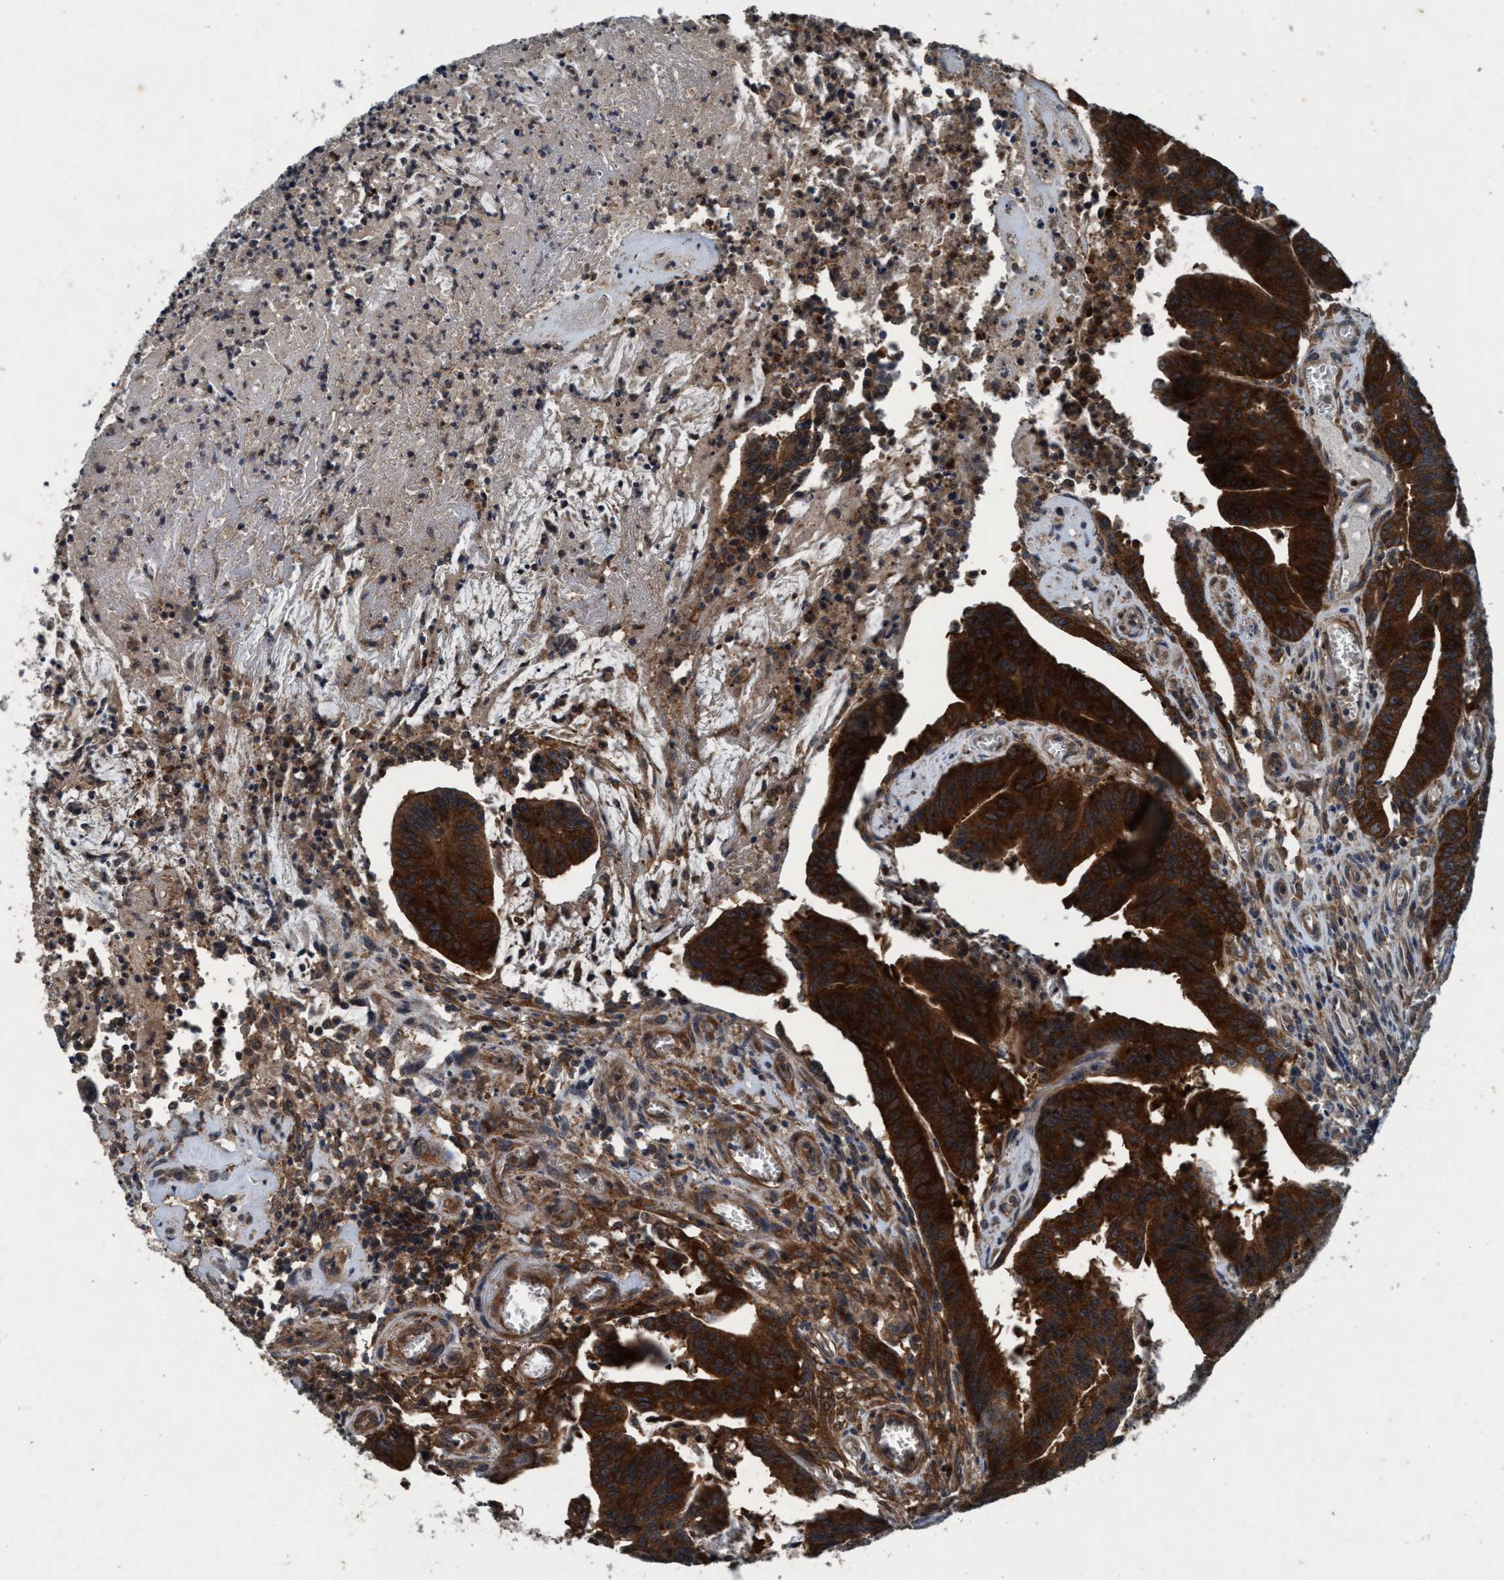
{"staining": {"intensity": "strong", "quantity": ">75%", "location": "cytoplasmic/membranous"}, "tissue": "colorectal cancer", "cell_type": "Tumor cells", "image_type": "cancer", "snomed": [{"axis": "morphology", "description": "Adenocarcinoma, NOS"}, {"axis": "topography", "description": "Colon"}], "caption": "Immunohistochemistry (IHC) image of human adenocarcinoma (colorectal) stained for a protein (brown), which shows high levels of strong cytoplasmic/membranous expression in about >75% of tumor cells.", "gene": "AKT1S1", "patient": {"sex": "male", "age": 45}}